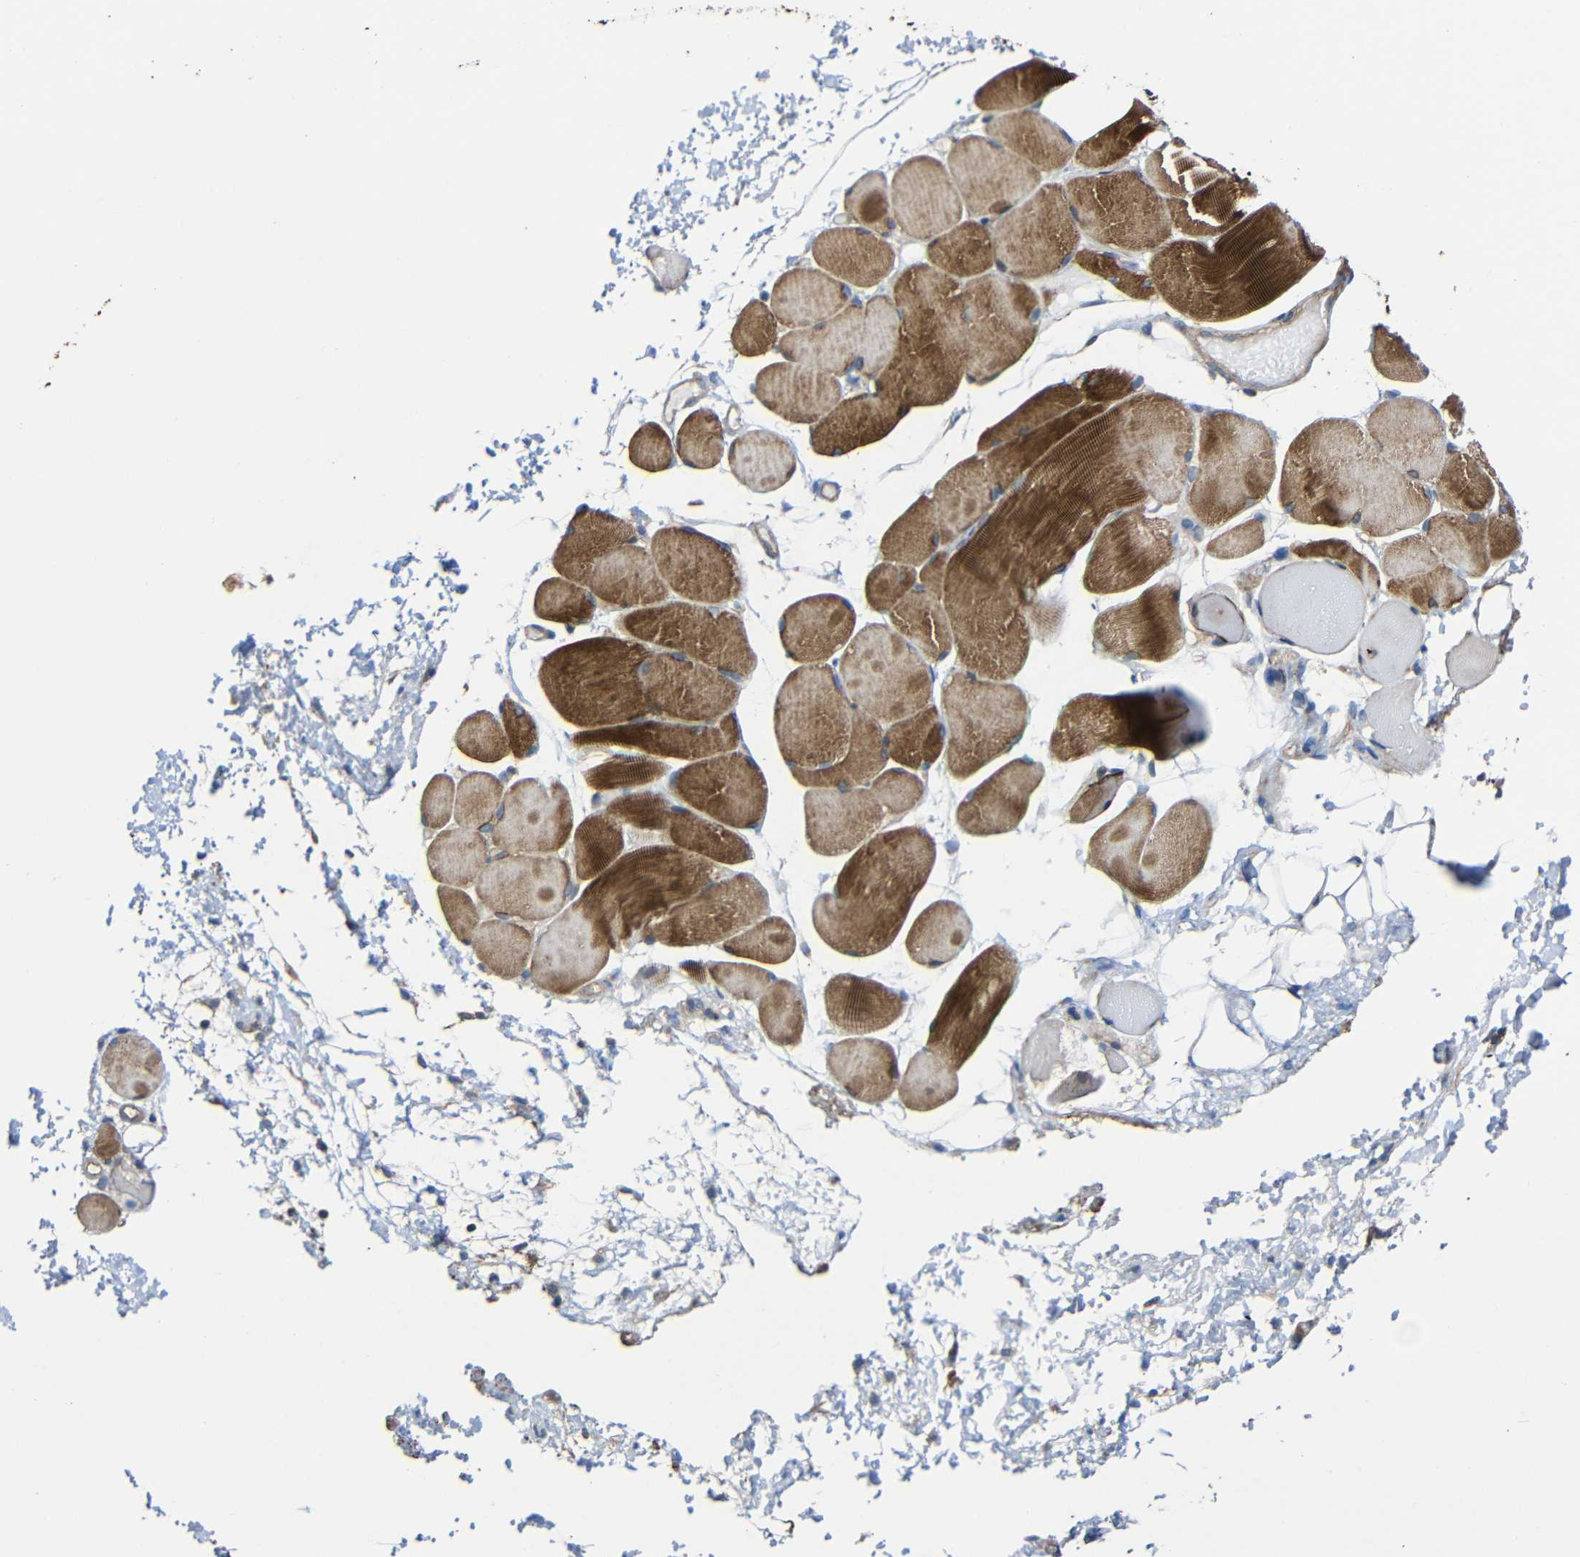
{"staining": {"intensity": "negative", "quantity": "none", "location": "none"}, "tissue": "adipose tissue", "cell_type": "Adipocytes", "image_type": "normal", "snomed": [{"axis": "morphology", "description": "Normal tissue, NOS"}, {"axis": "morphology", "description": "Inflammation, NOS"}, {"axis": "topography", "description": "Vascular tissue"}, {"axis": "topography", "description": "Salivary gland"}], "caption": "The photomicrograph exhibits no significant expression in adipocytes of adipose tissue.", "gene": "RHOT2", "patient": {"sex": "female", "age": 75}}